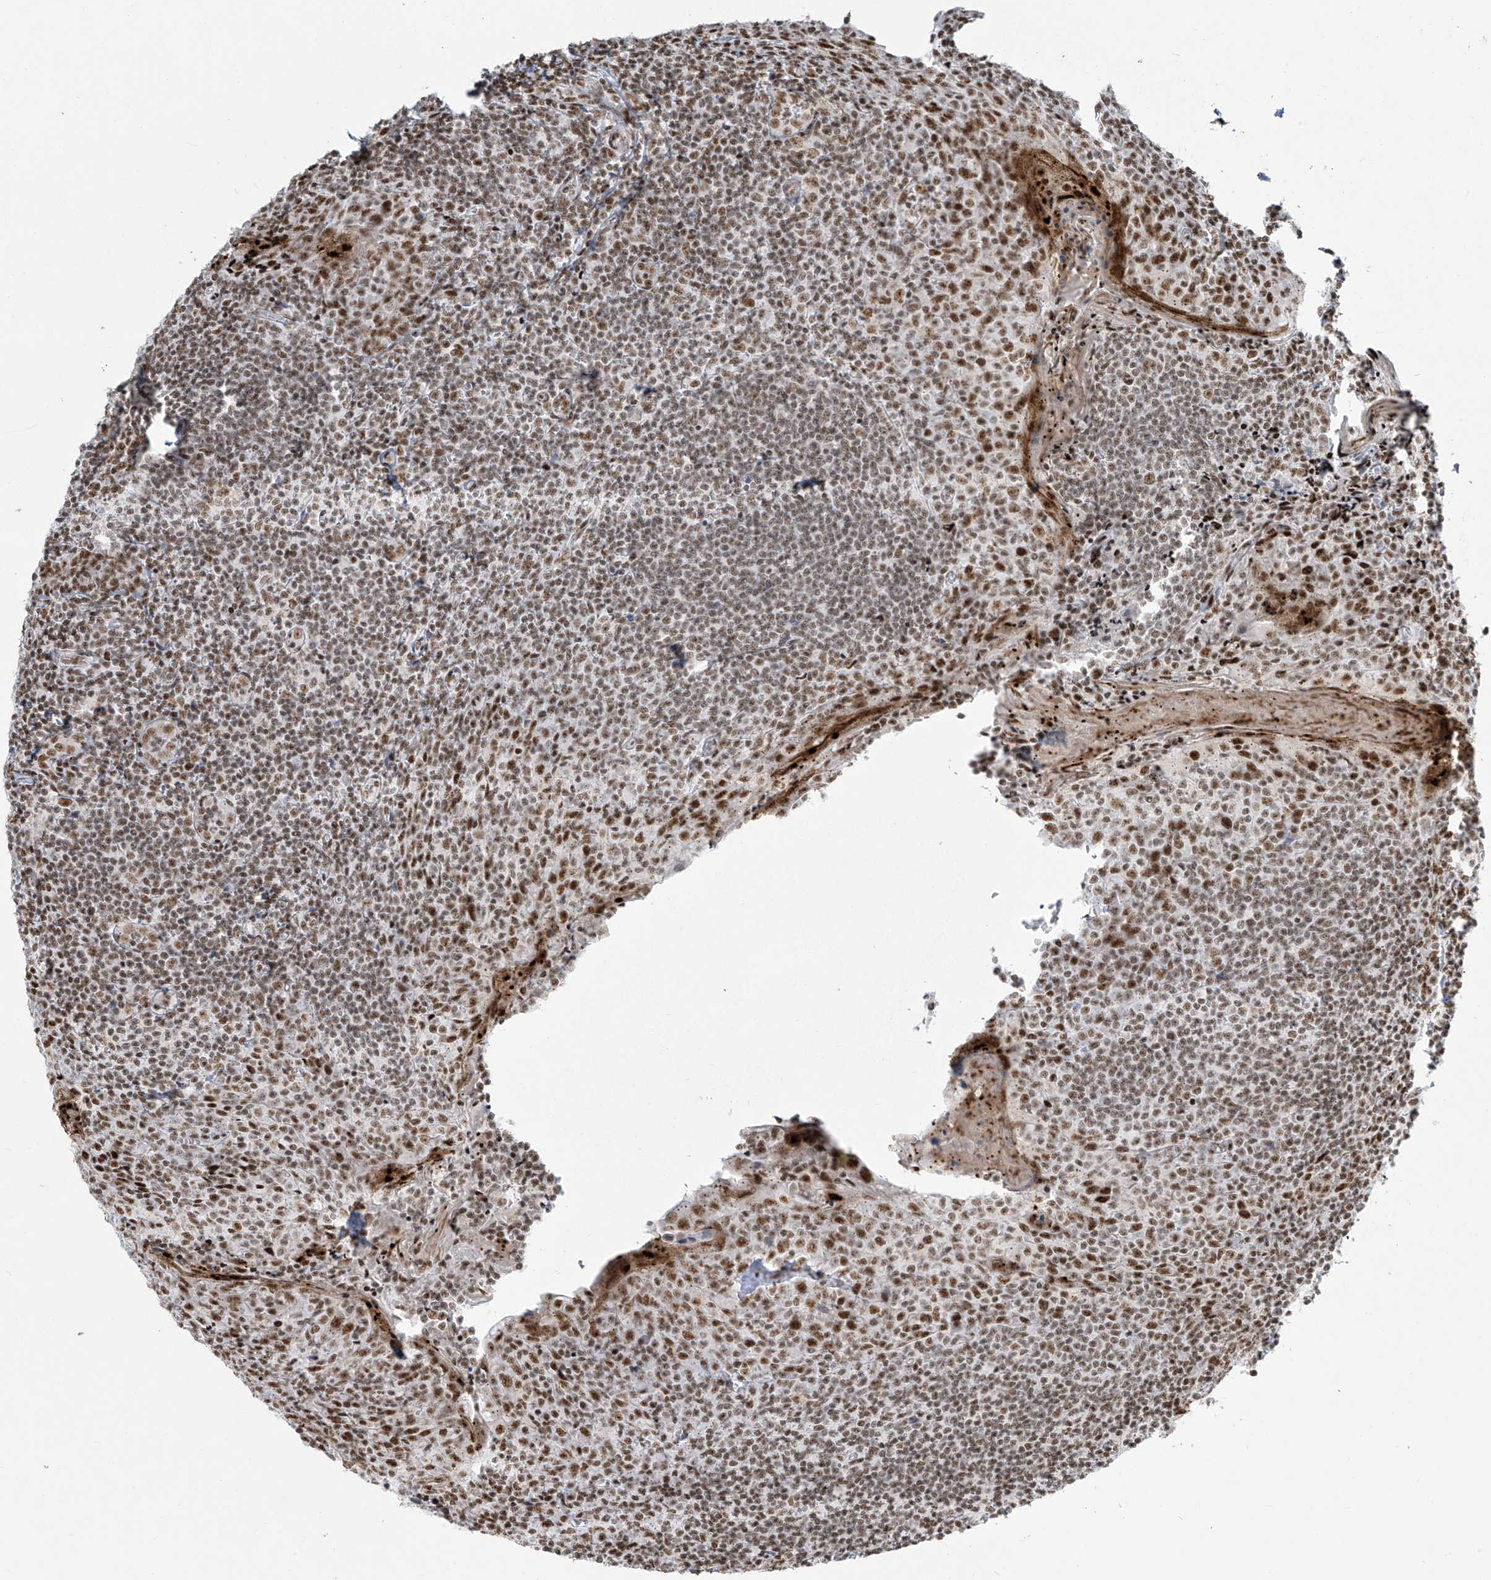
{"staining": {"intensity": "moderate", "quantity": ">75%", "location": "nuclear"}, "tissue": "tonsil", "cell_type": "Germinal center cells", "image_type": "normal", "snomed": [{"axis": "morphology", "description": "Normal tissue, NOS"}, {"axis": "topography", "description": "Tonsil"}], "caption": "This micrograph reveals normal tonsil stained with immunohistochemistry to label a protein in brown. The nuclear of germinal center cells show moderate positivity for the protein. Nuclei are counter-stained blue.", "gene": "MS4A6A", "patient": {"sex": "male", "age": 27}}